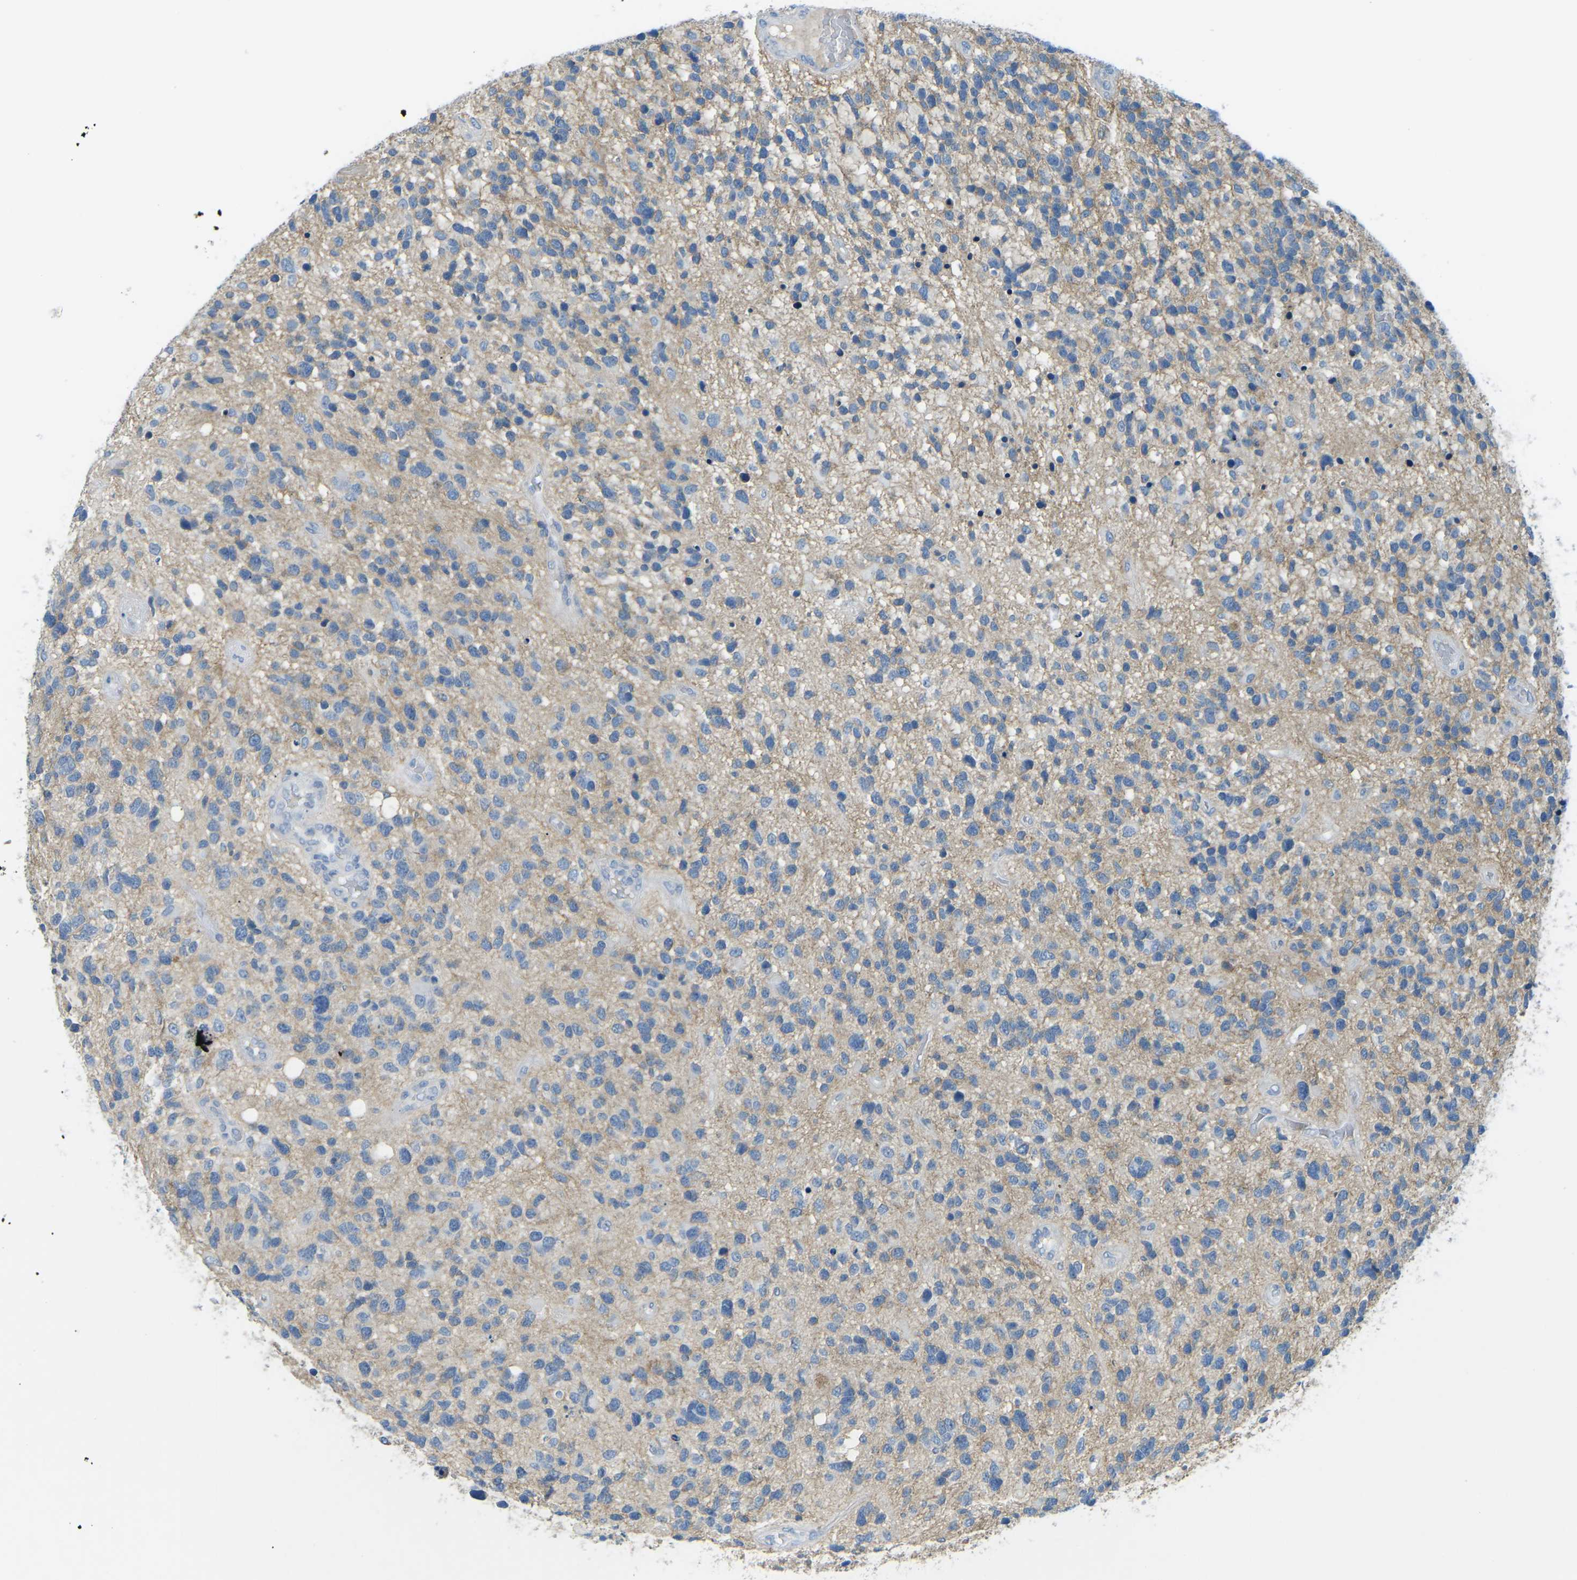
{"staining": {"intensity": "weak", "quantity": "25%-75%", "location": "cytoplasmic/membranous"}, "tissue": "glioma", "cell_type": "Tumor cells", "image_type": "cancer", "snomed": [{"axis": "morphology", "description": "Glioma, malignant, High grade"}, {"axis": "topography", "description": "Brain"}], "caption": "Immunohistochemical staining of glioma reveals weak cytoplasmic/membranous protein expression in about 25%-75% of tumor cells.", "gene": "CD47", "patient": {"sex": "female", "age": 58}}